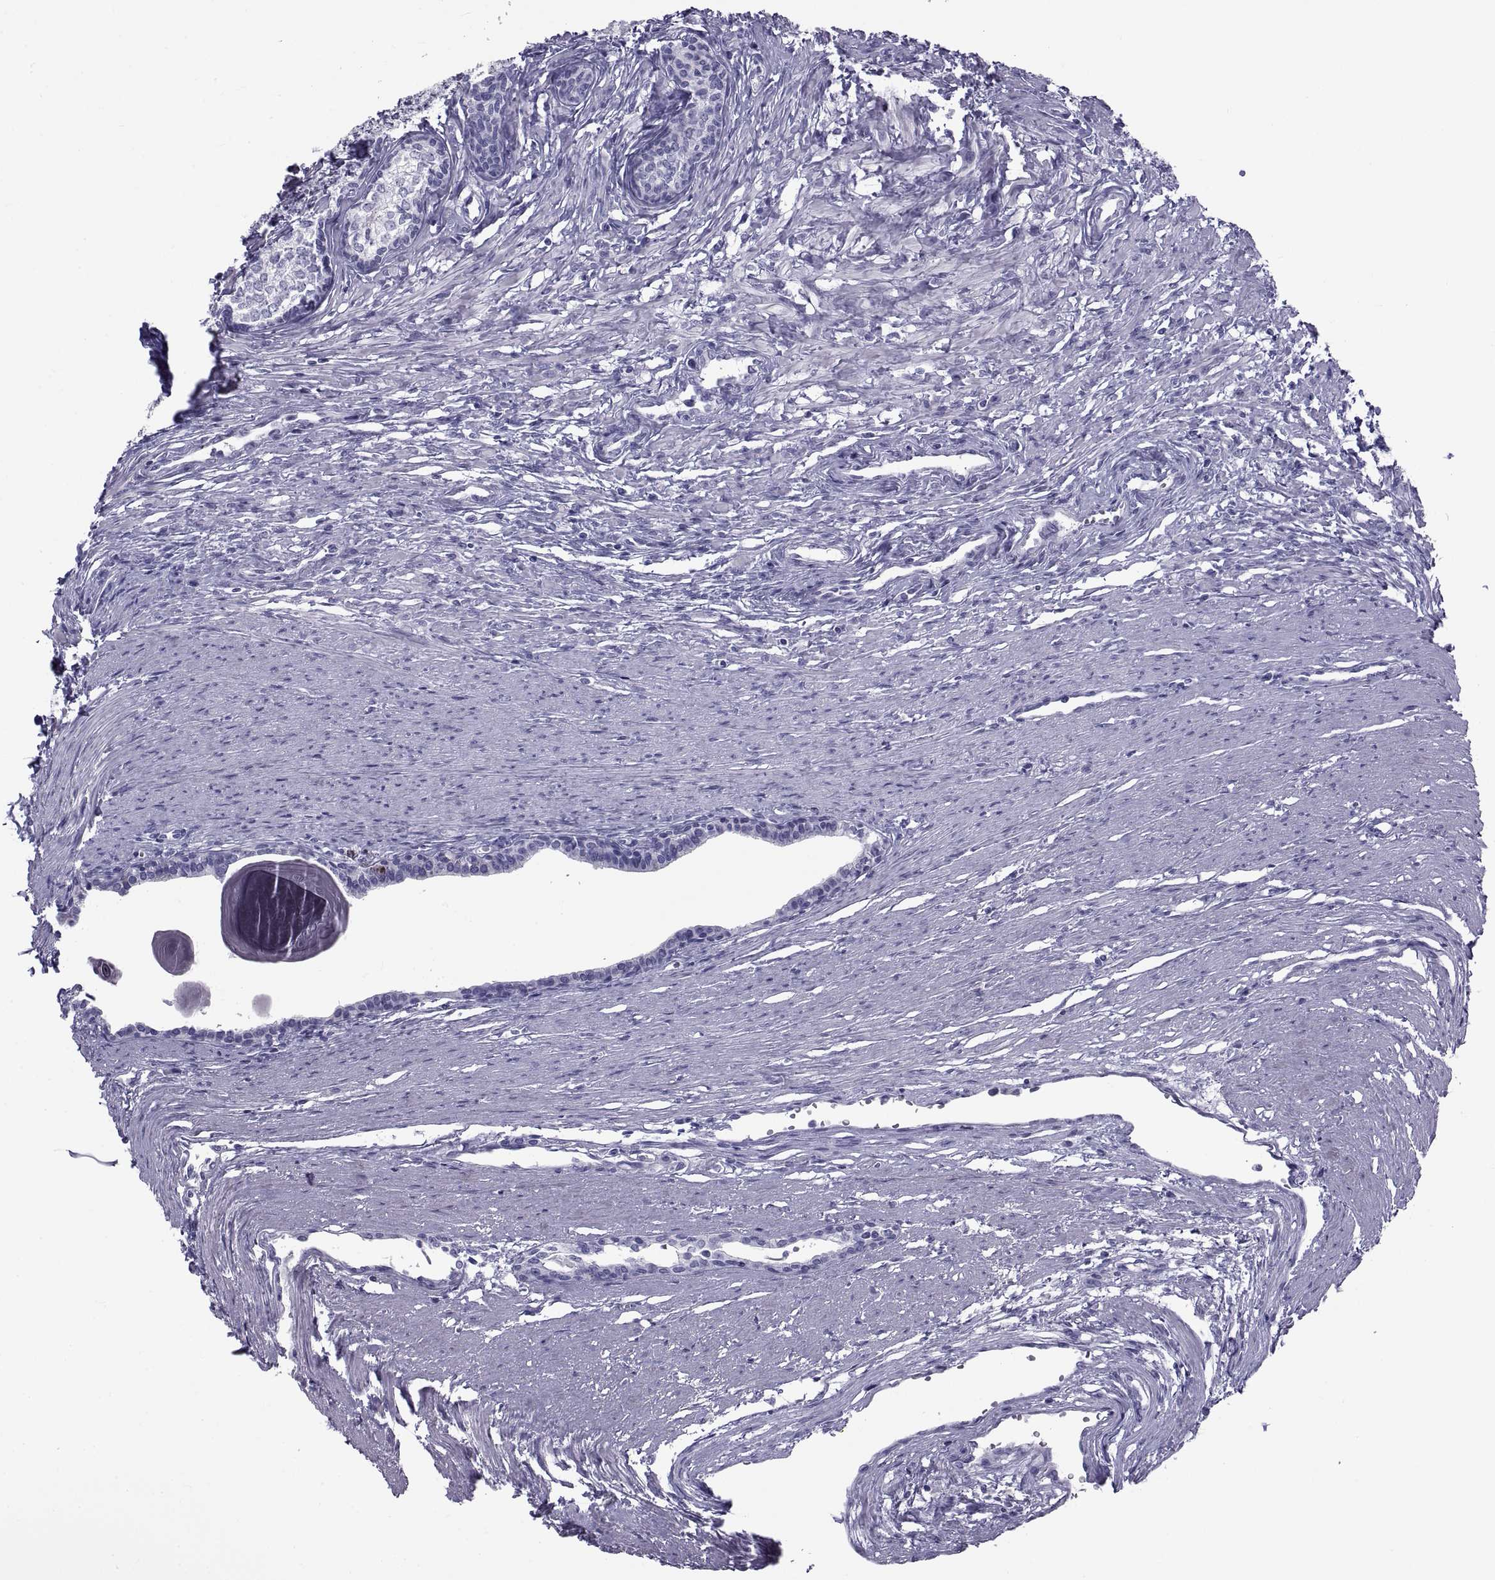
{"staining": {"intensity": "weak", "quantity": "<25%", "location": "cytoplasmic/membranous"}, "tissue": "prostate", "cell_type": "Glandular cells", "image_type": "normal", "snomed": [{"axis": "morphology", "description": "Normal tissue, NOS"}, {"axis": "topography", "description": "Prostate"}], "caption": "High magnification brightfield microscopy of unremarkable prostate stained with DAB (3,3'-diaminobenzidine) (brown) and counterstained with hematoxylin (blue): glandular cells show no significant expression. (DAB immunohistochemistry, high magnification).", "gene": "NPTX2", "patient": {"sex": "male", "age": 60}}